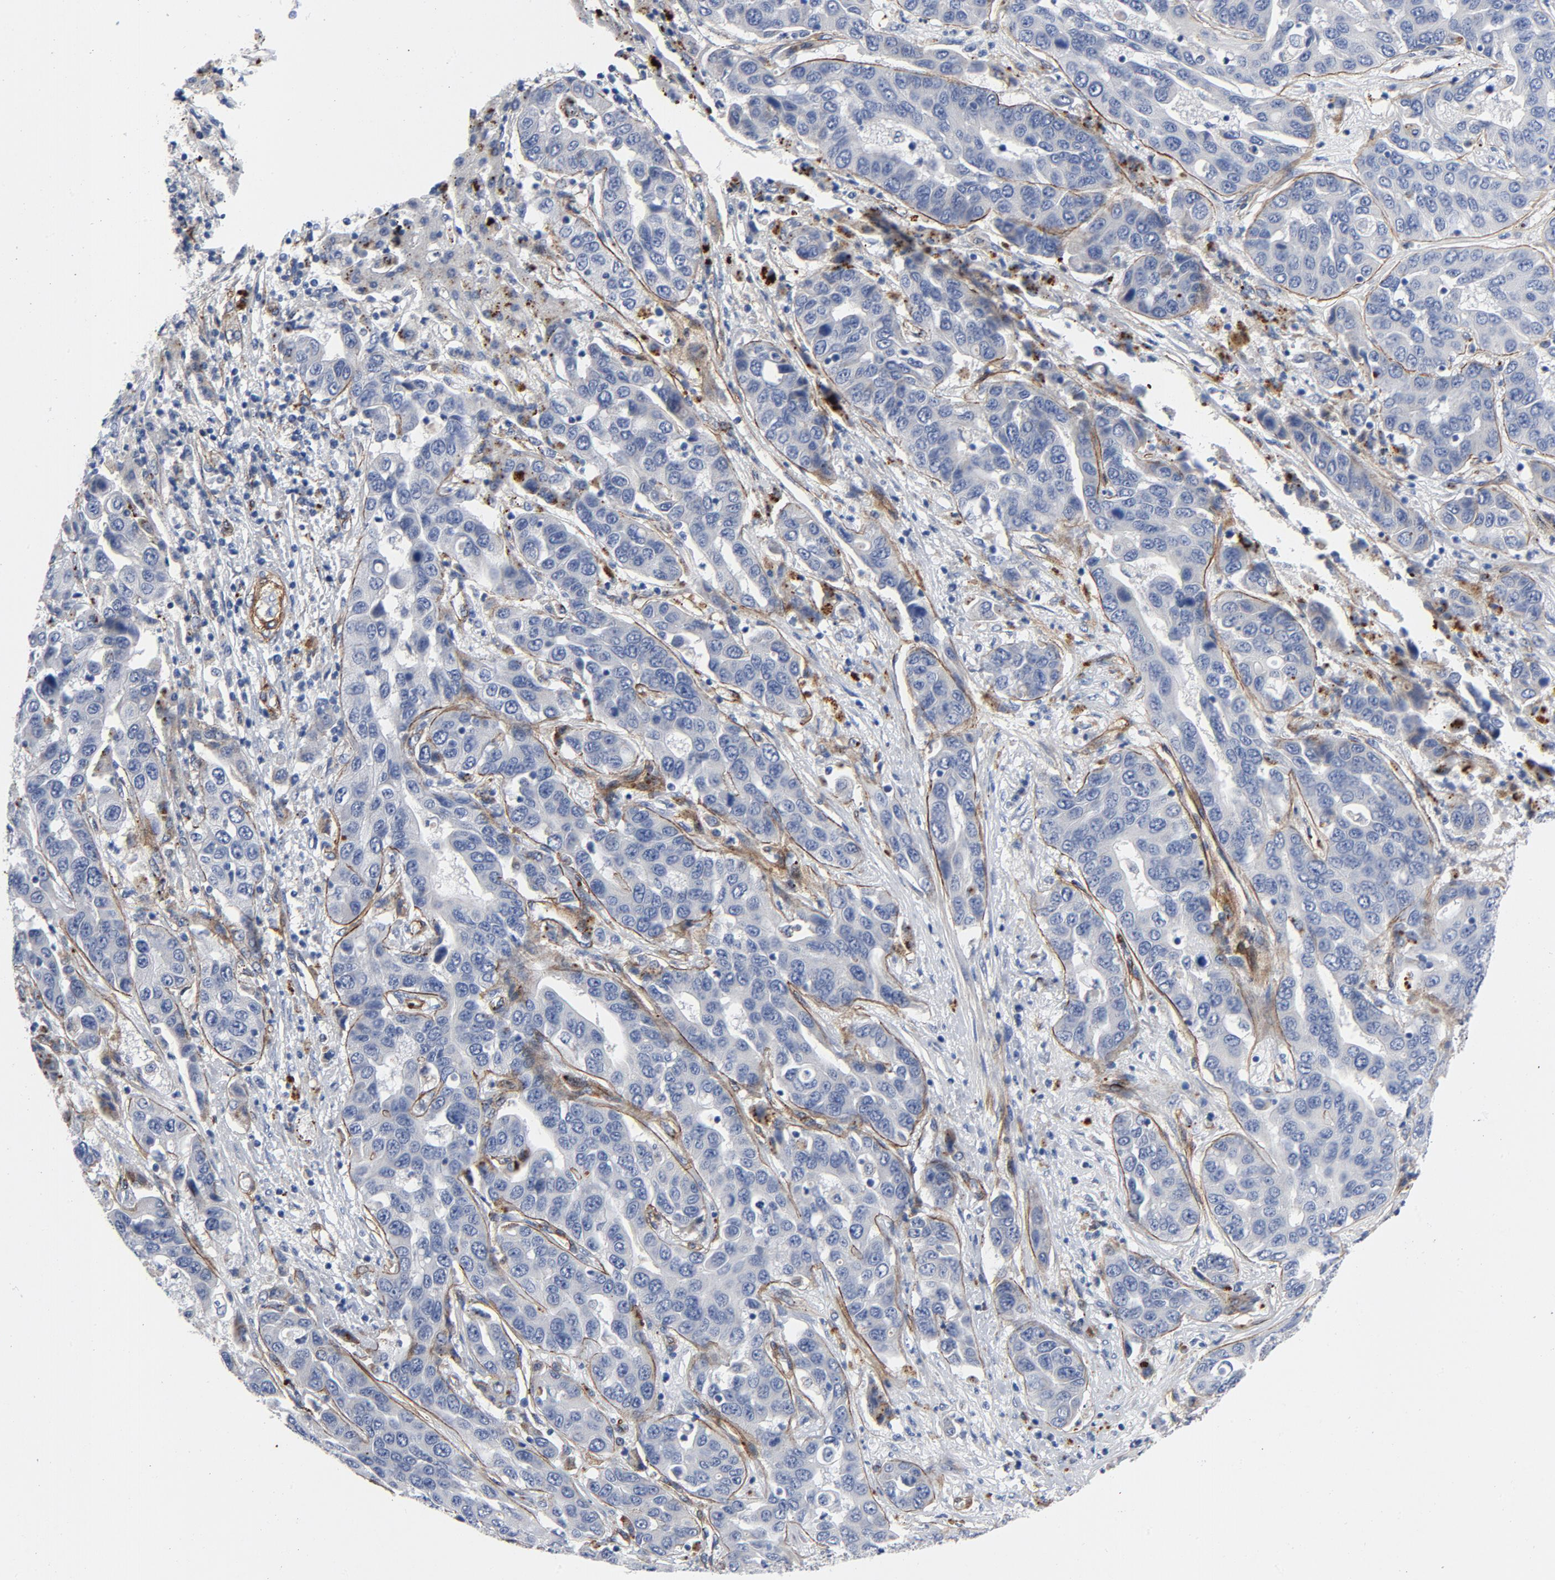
{"staining": {"intensity": "negative", "quantity": "none", "location": "none"}, "tissue": "liver cancer", "cell_type": "Tumor cells", "image_type": "cancer", "snomed": [{"axis": "morphology", "description": "Cholangiocarcinoma"}, {"axis": "topography", "description": "Liver"}], "caption": "Immunohistochemistry (IHC) image of liver cancer stained for a protein (brown), which reveals no positivity in tumor cells.", "gene": "LAMC1", "patient": {"sex": "female", "age": 52}}